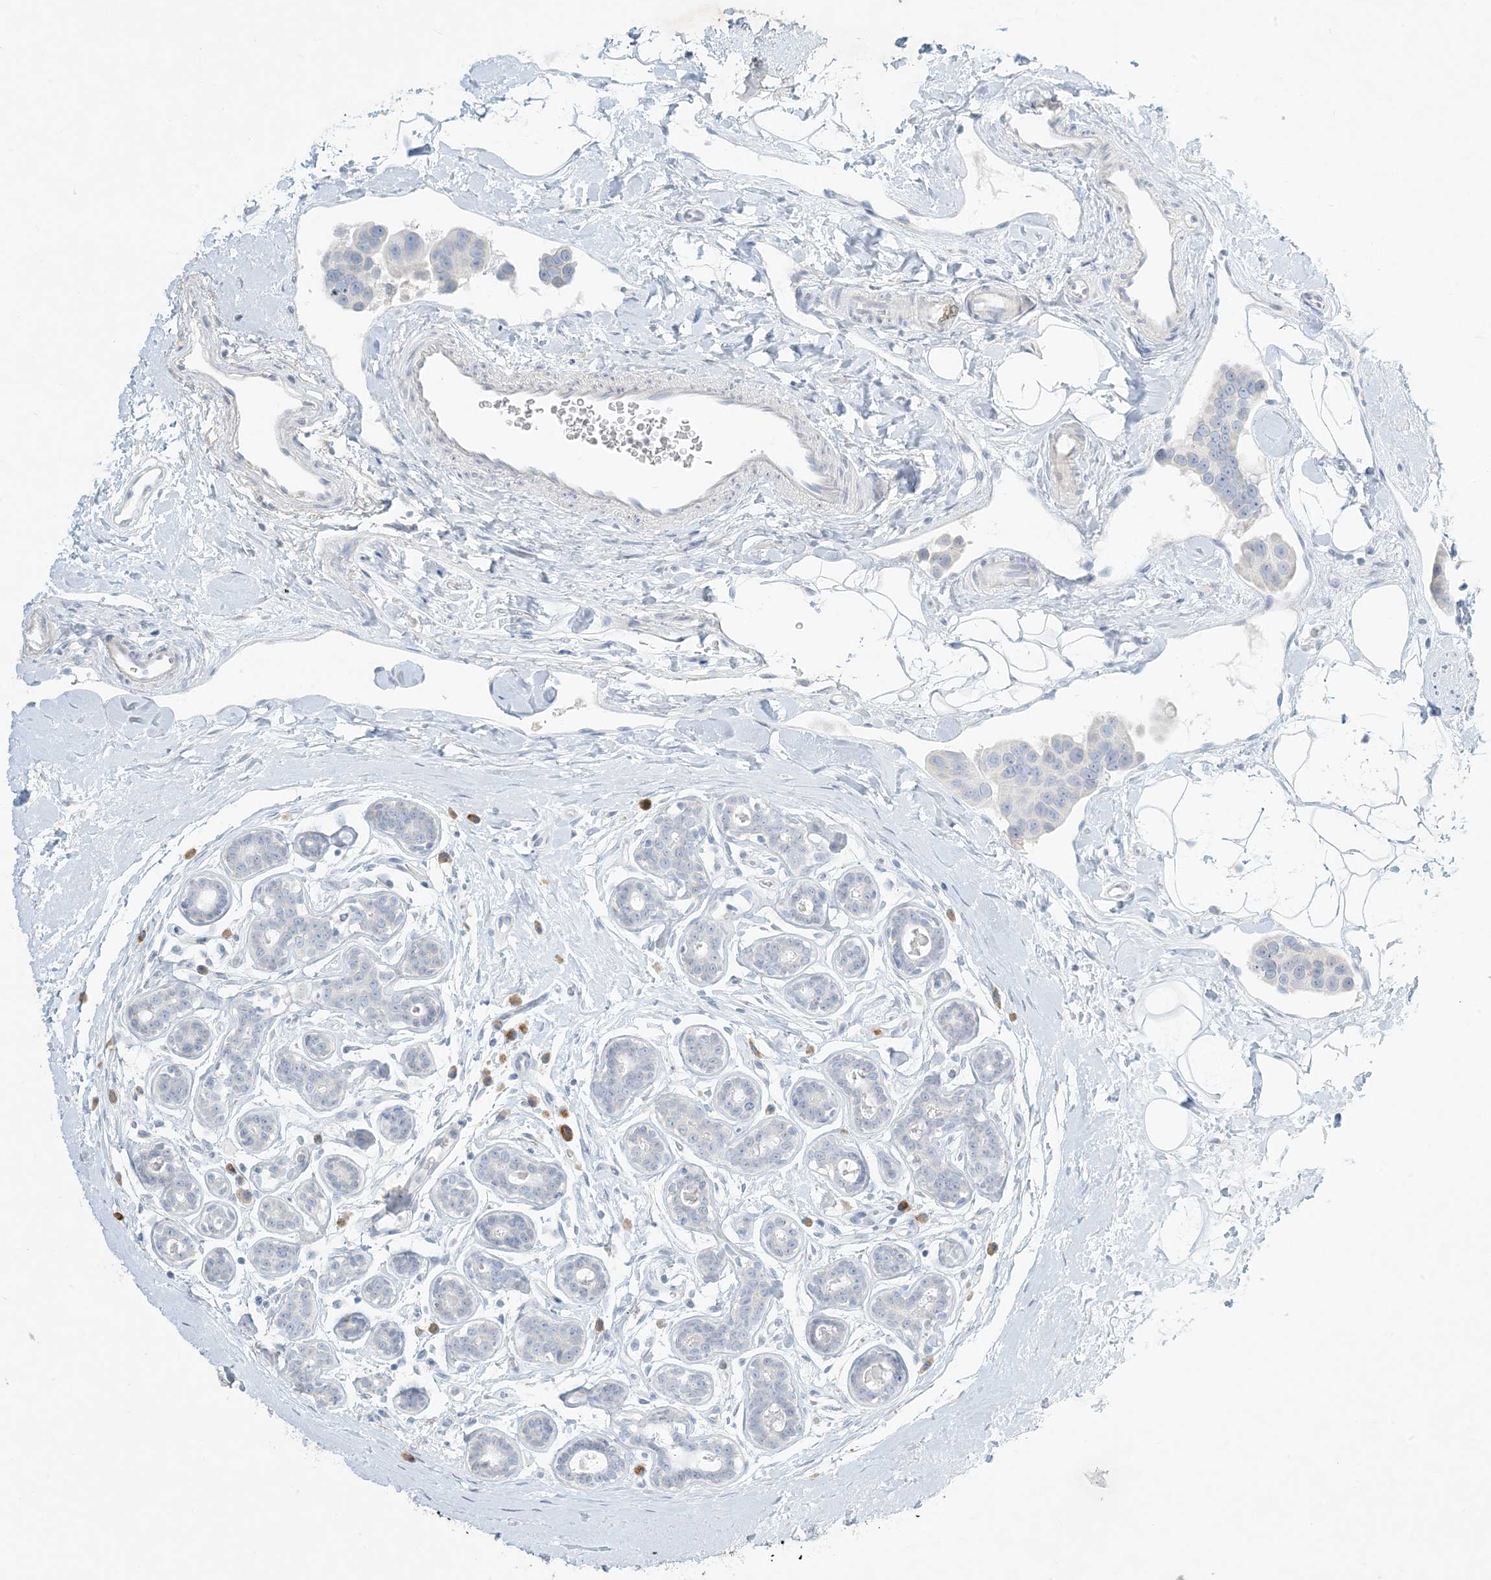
{"staining": {"intensity": "negative", "quantity": "none", "location": "none"}, "tissue": "breast cancer", "cell_type": "Tumor cells", "image_type": "cancer", "snomed": [{"axis": "morphology", "description": "Normal tissue, NOS"}, {"axis": "morphology", "description": "Duct carcinoma"}, {"axis": "topography", "description": "Breast"}], "caption": "The IHC micrograph has no significant staining in tumor cells of breast cancer (intraductal carcinoma) tissue. (Brightfield microscopy of DAB (3,3'-diaminobenzidine) immunohistochemistry (IHC) at high magnification).", "gene": "ZNF385D", "patient": {"sex": "female", "age": 39}}